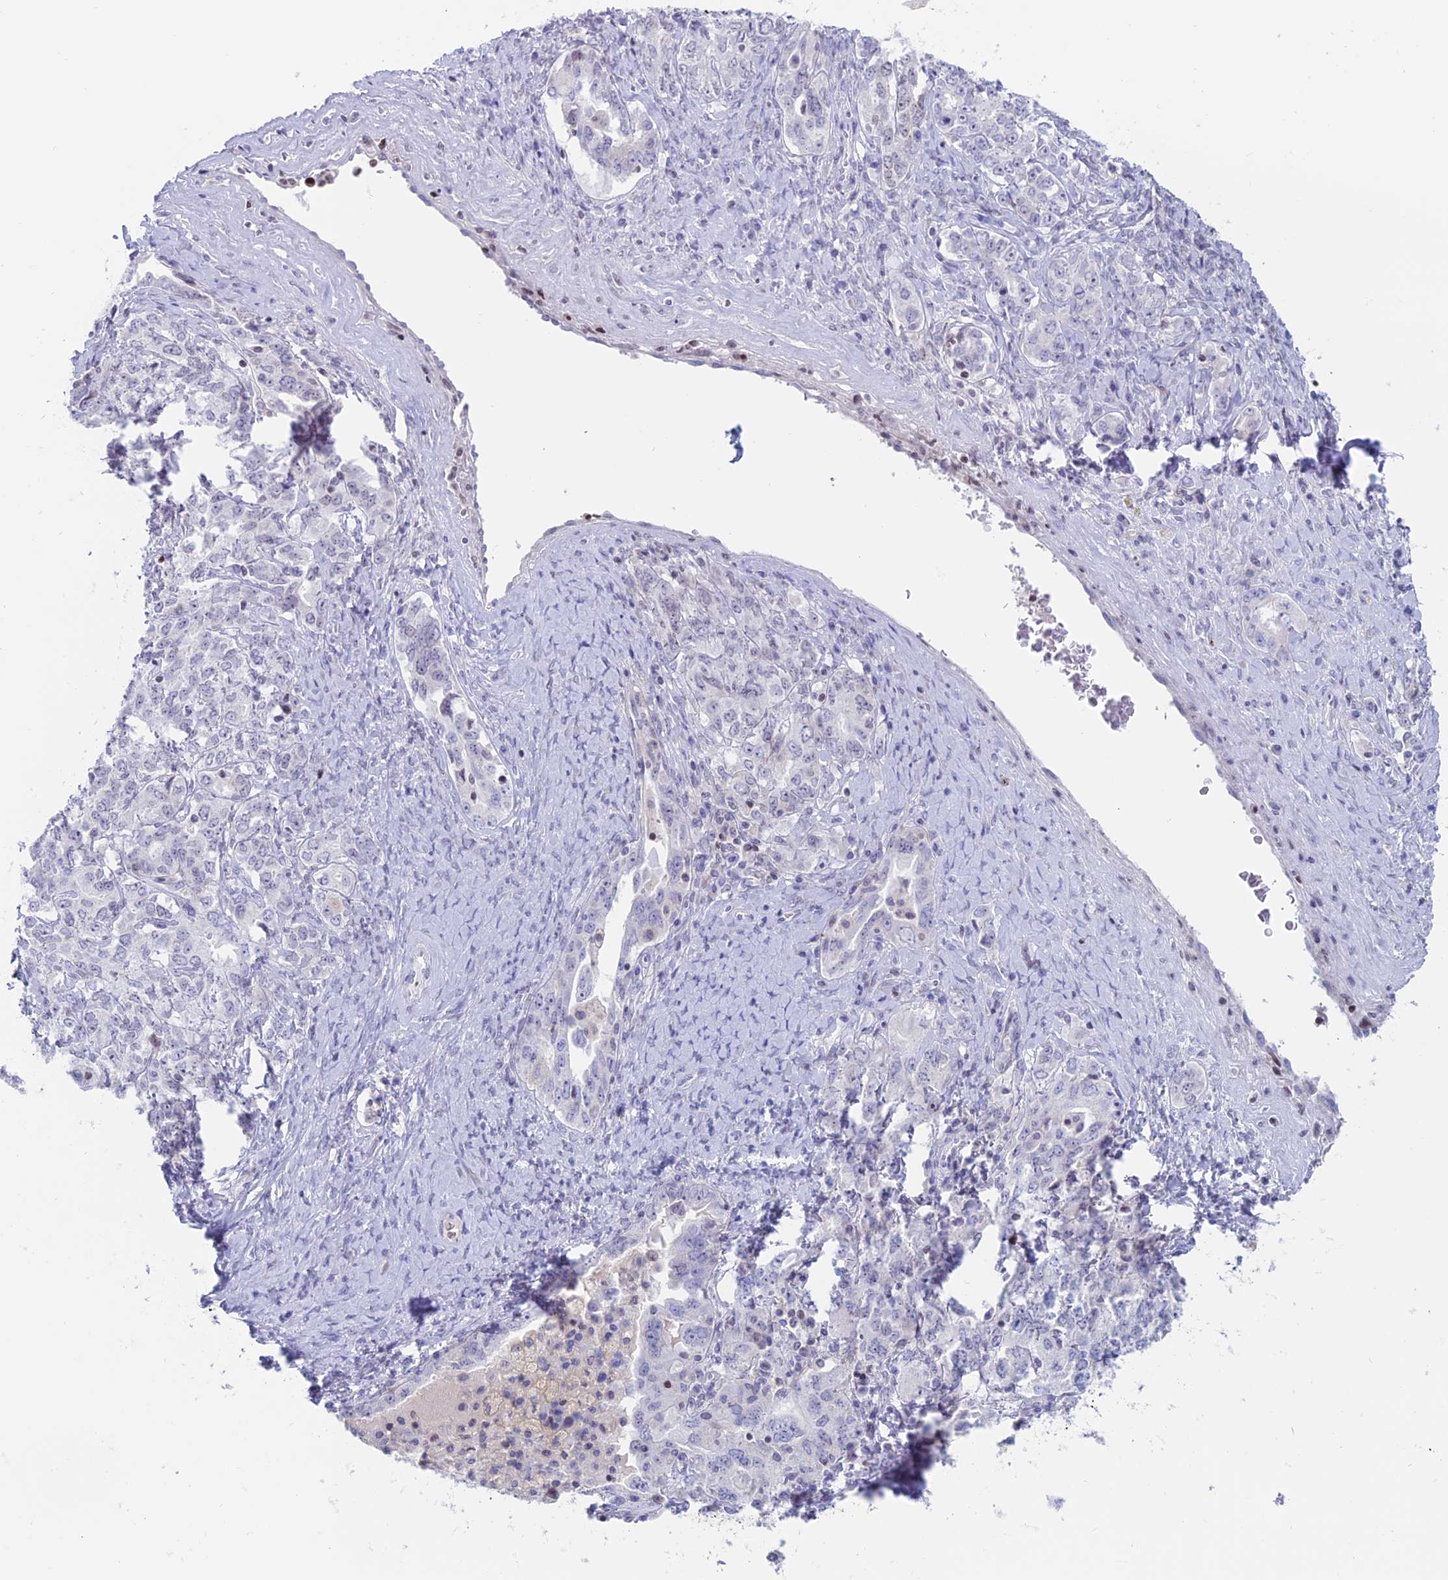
{"staining": {"intensity": "negative", "quantity": "none", "location": "none"}, "tissue": "ovarian cancer", "cell_type": "Tumor cells", "image_type": "cancer", "snomed": [{"axis": "morphology", "description": "Carcinoma, endometroid"}, {"axis": "topography", "description": "Ovary"}], "caption": "IHC photomicrograph of ovarian endometroid carcinoma stained for a protein (brown), which exhibits no expression in tumor cells. Nuclei are stained in blue.", "gene": "CERS6", "patient": {"sex": "female", "age": 62}}